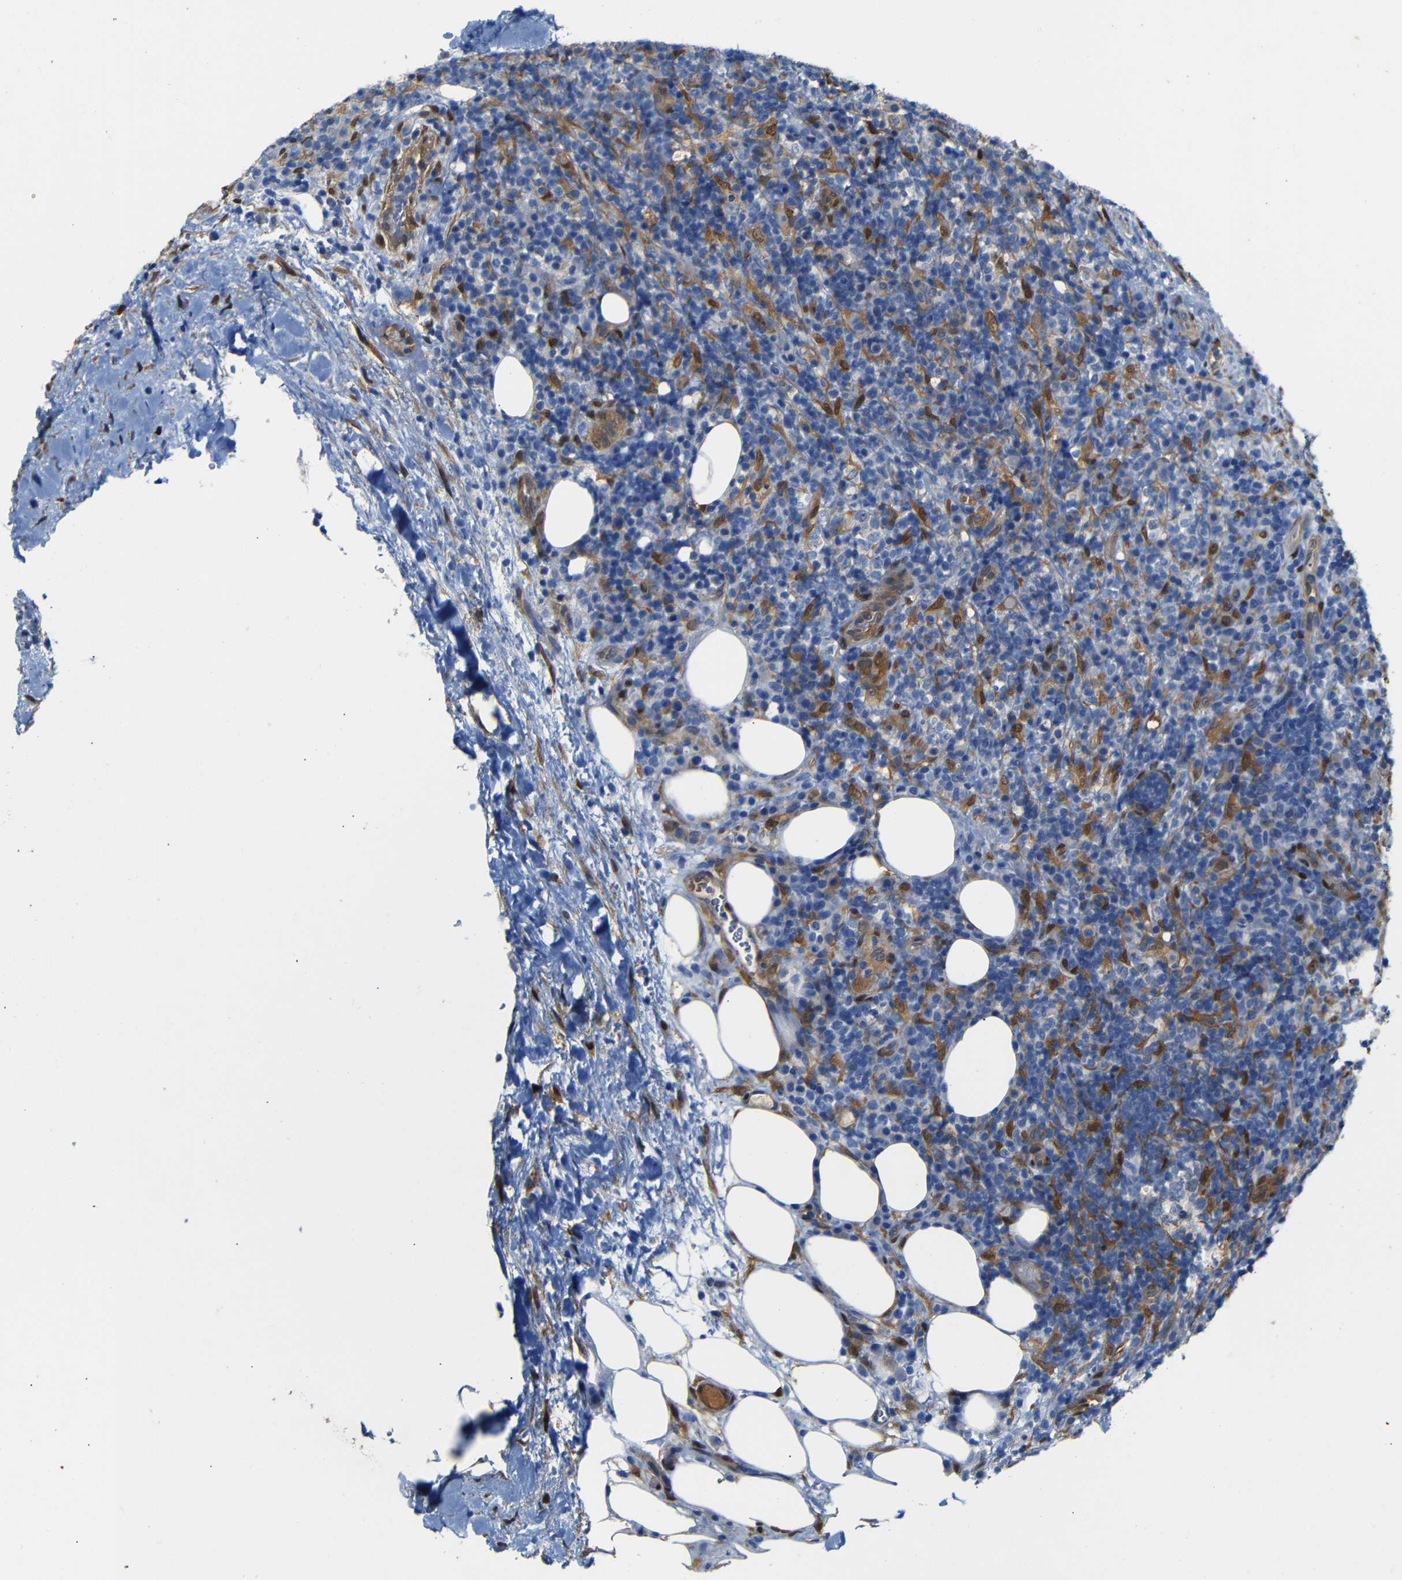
{"staining": {"intensity": "negative", "quantity": "none", "location": "none"}, "tissue": "lymphoma", "cell_type": "Tumor cells", "image_type": "cancer", "snomed": [{"axis": "morphology", "description": "Malignant lymphoma, non-Hodgkin's type, High grade"}, {"axis": "topography", "description": "Lymph node"}], "caption": "Immunohistochemistry histopathology image of high-grade malignant lymphoma, non-Hodgkin's type stained for a protein (brown), which demonstrates no positivity in tumor cells.", "gene": "YAP1", "patient": {"sex": "female", "age": 76}}